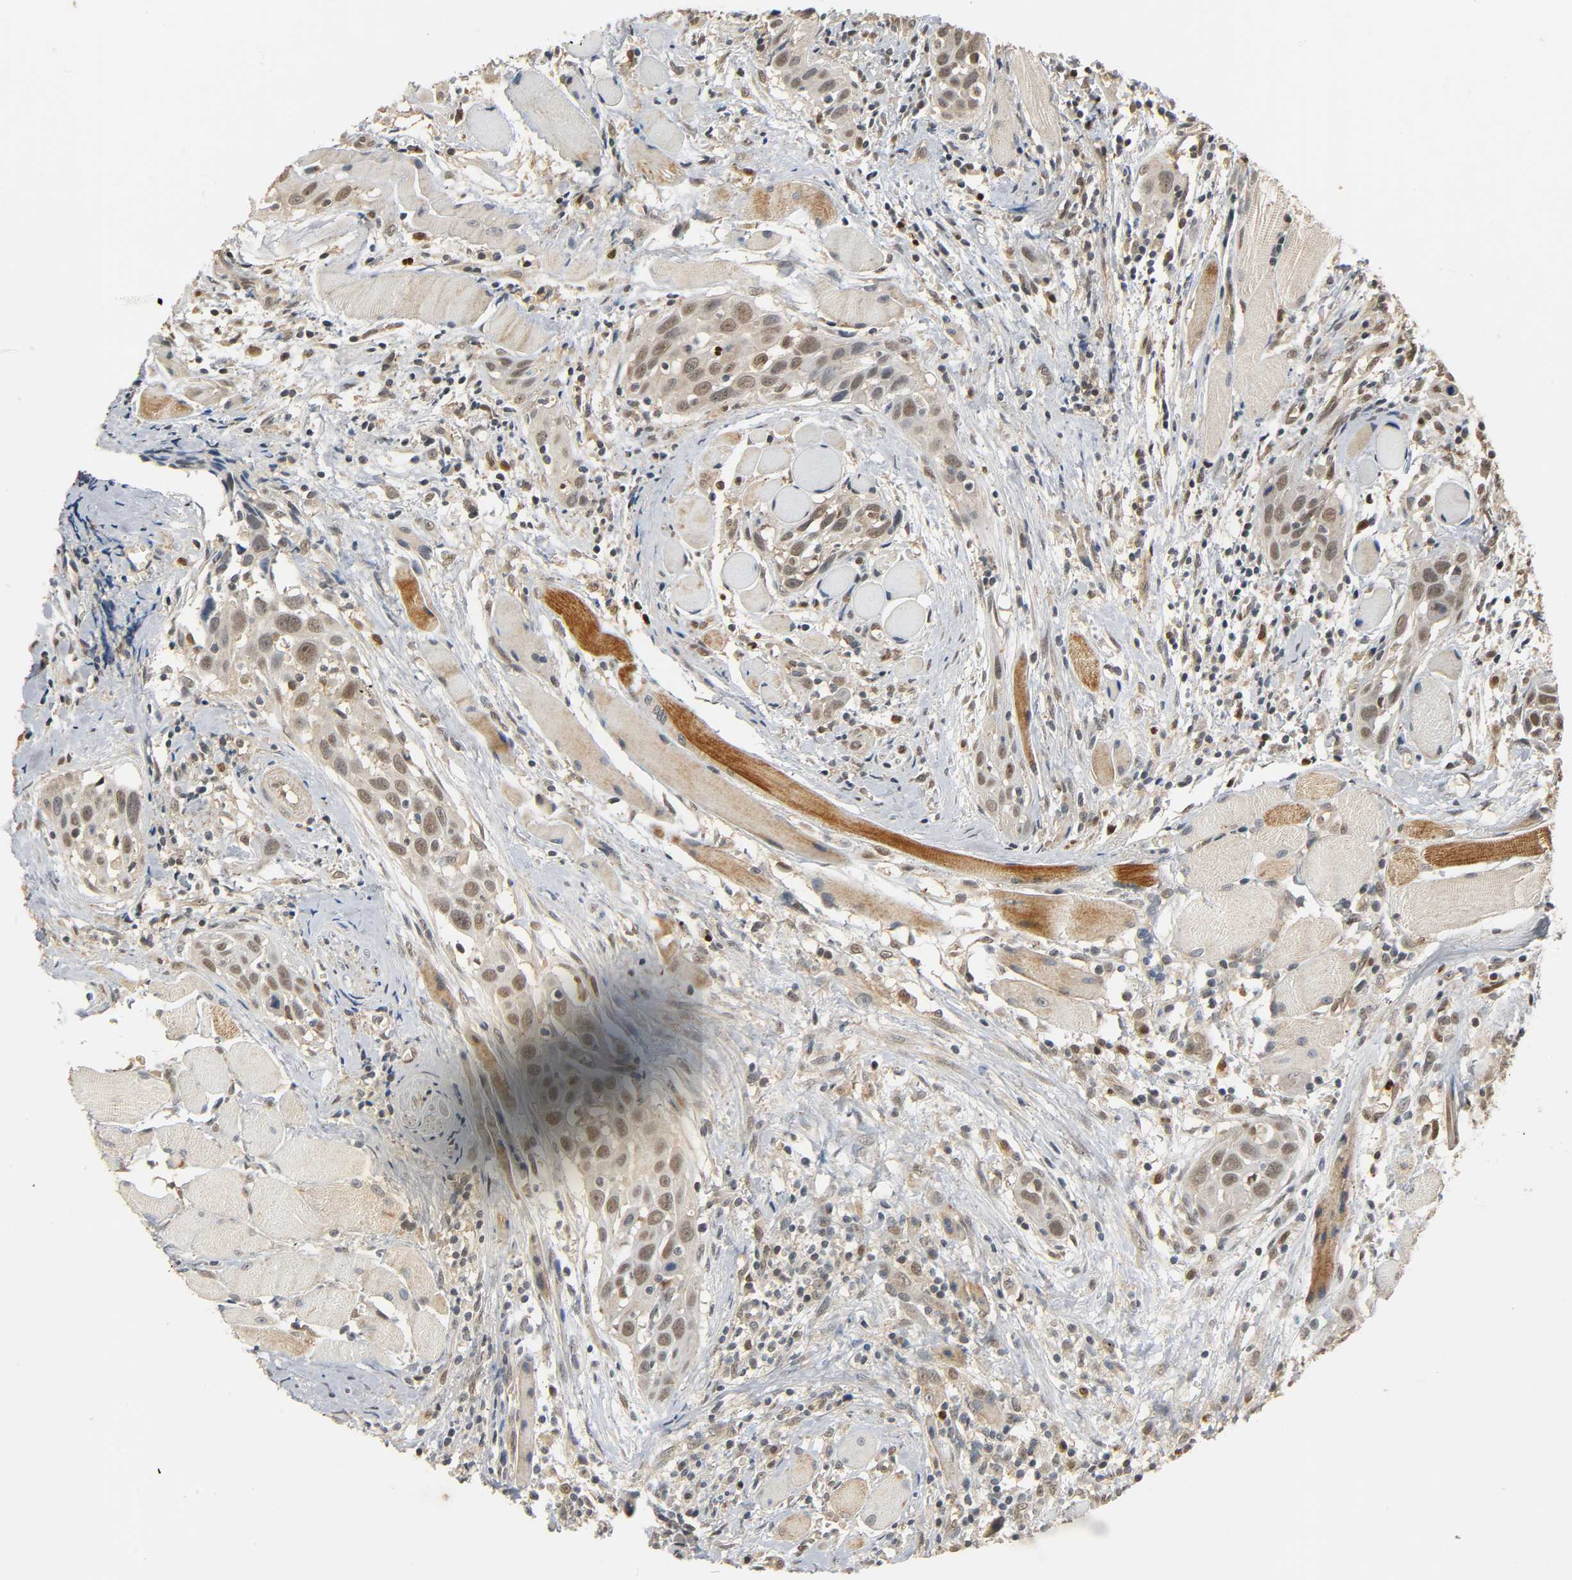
{"staining": {"intensity": "moderate", "quantity": ">75%", "location": "cytoplasmic/membranous,nuclear"}, "tissue": "head and neck cancer", "cell_type": "Tumor cells", "image_type": "cancer", "snomed": [{"axis": "morphology", "description": "Squamous cell carcinoma, NOS"}, {"axis": "topography", "description": "Oral tissue"}, {"axis": "topography", "description": "Head-Neck"}], "caption": "Immunohistochemical staining of head and neck cancer (squamous cell carcinoma) shows moderate cytoplasmic/membranous and nuclear protein staining in approximately >75% of tumor cells.", "gene": "ZFPM2", "patient": {"sex": "female", "age": 50}}